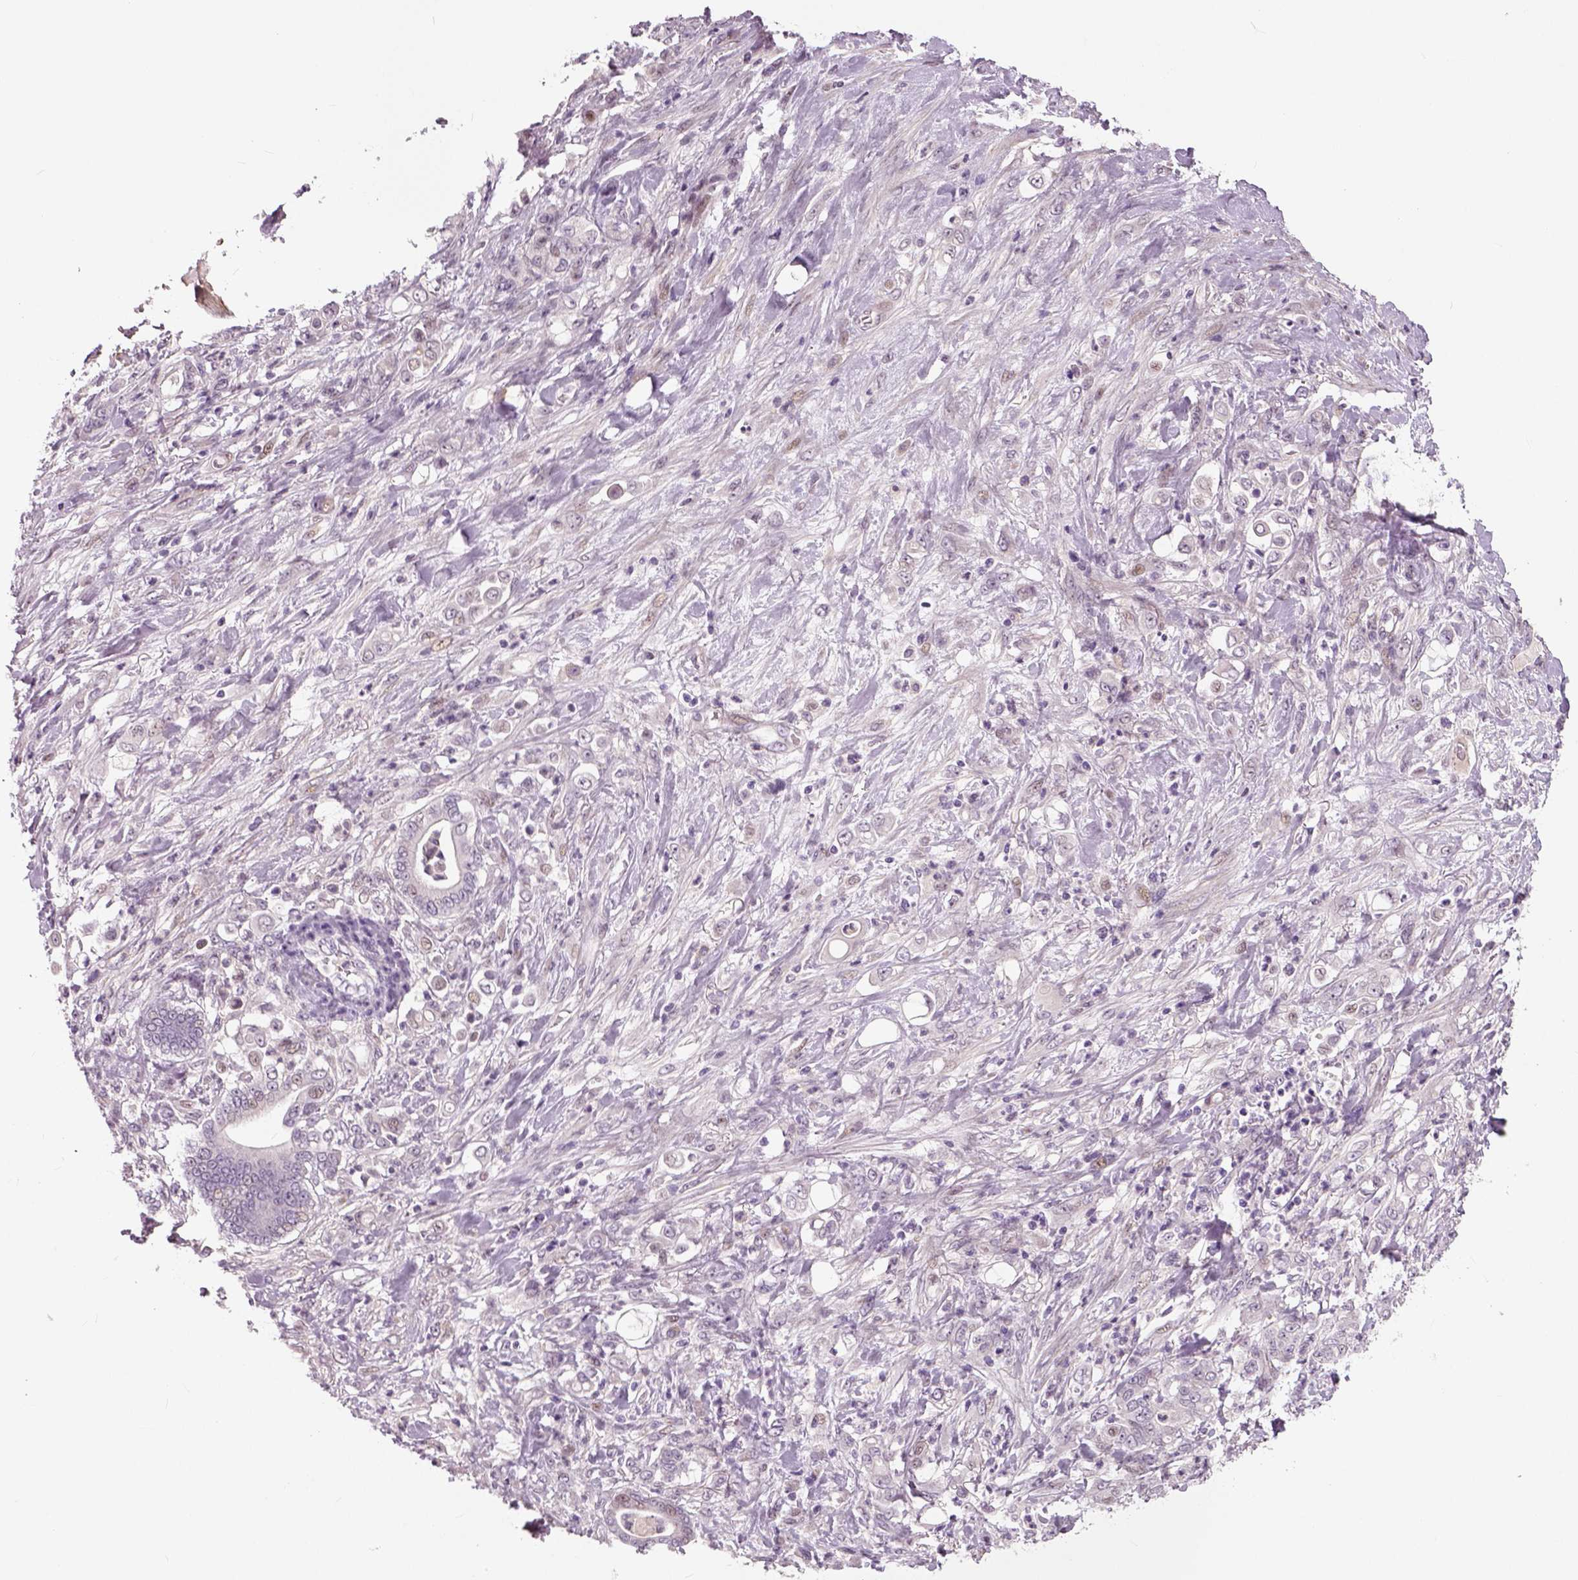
{"staining": {"intensity": "negative", "quantity": "none", "location": "none"}, "tissue": "stomach cancer", "cell_type": "Tumor cells", "image_type": "cancer", "snomed": [{"axis": "morphology", "description": "Adenocarcinoma, NOS"}, {"axis": "topography", "description": "Stomach"}], "caption": "Tumor cells show no significant staining in adenocarcinoma (stomach).", "gene": "NECAB1", "patient": {"sex": "female", "age": 79}}